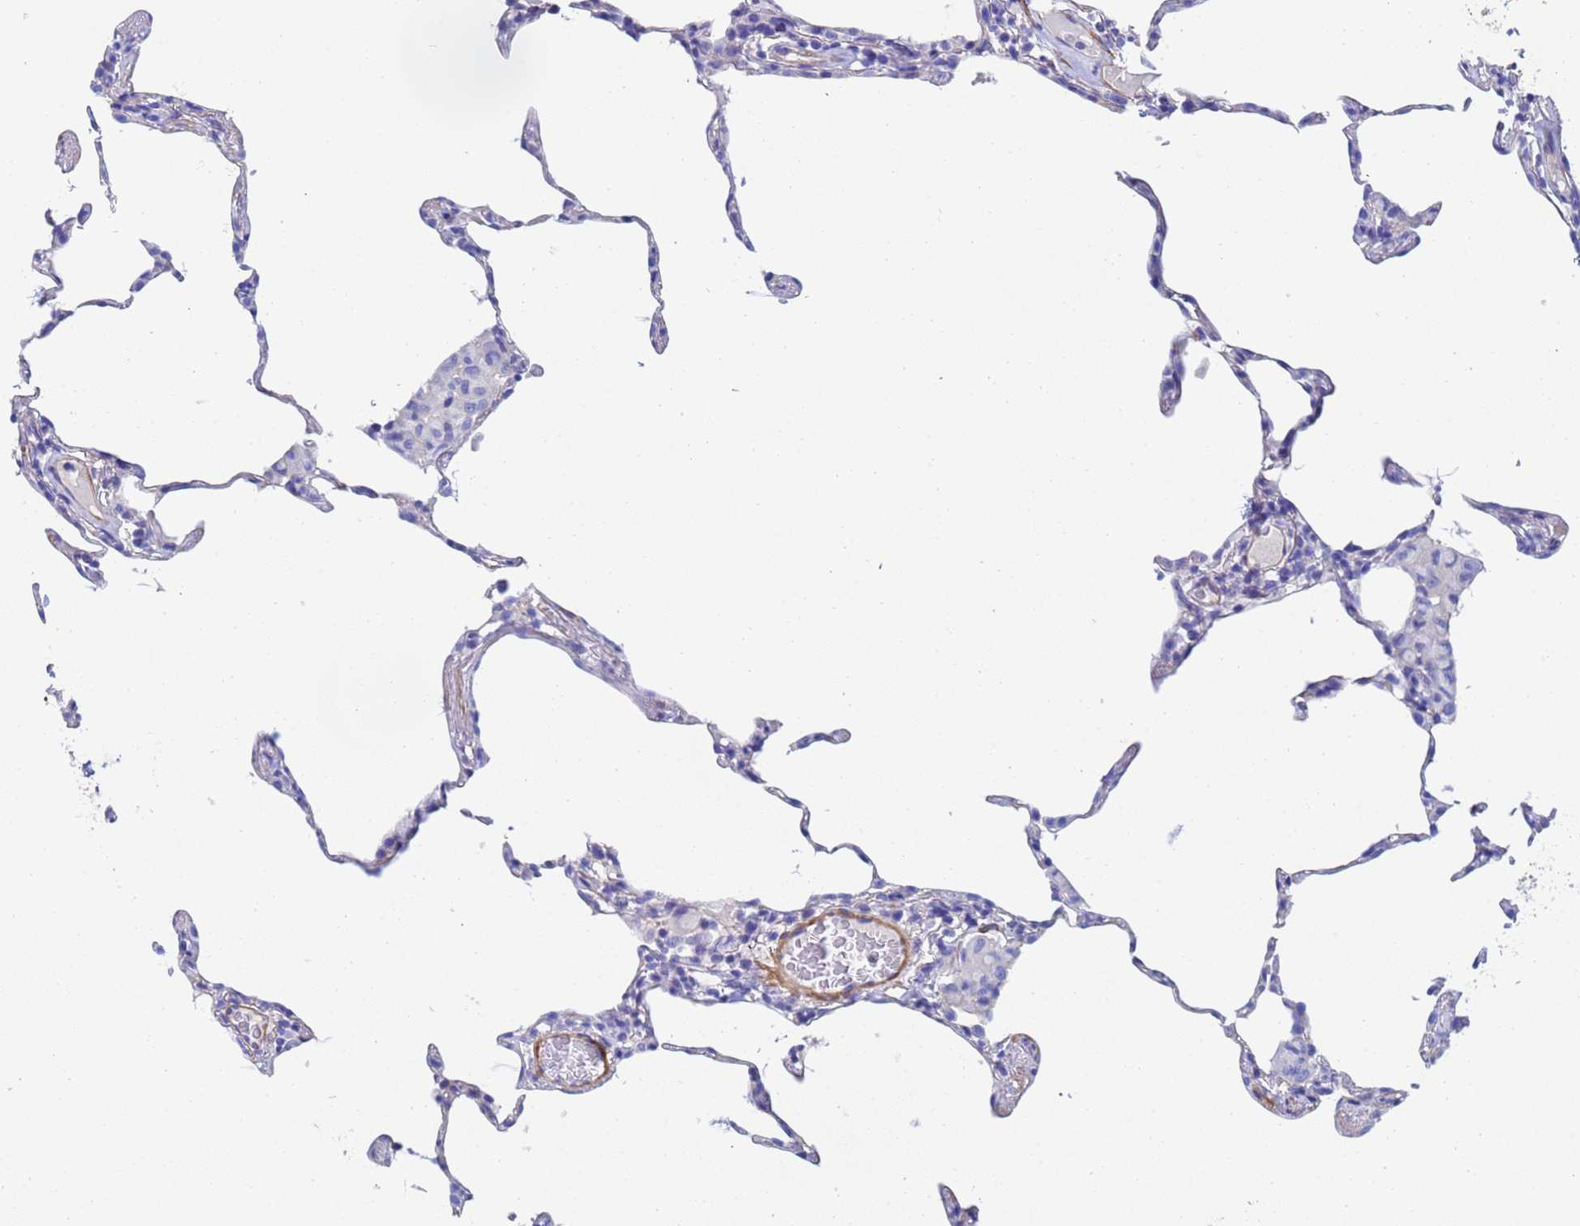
{"staining": {"intensity": "negative", "quantity": "none", "location": "none"}, "tissue": "lung", "cell_type": "Alveolar cells", "image_type": "normal", "snomed": [{"axis": "morphology", "description": "Normal tissue, NOS"}, {"axis": "topography", "description": "Lung"}], "caption": "Immunohistochemical staining of normal lung reveals no significant positivity in alveolar cells.", "gene": "CST1", "patient": {"sex": "female", "age": 57}}